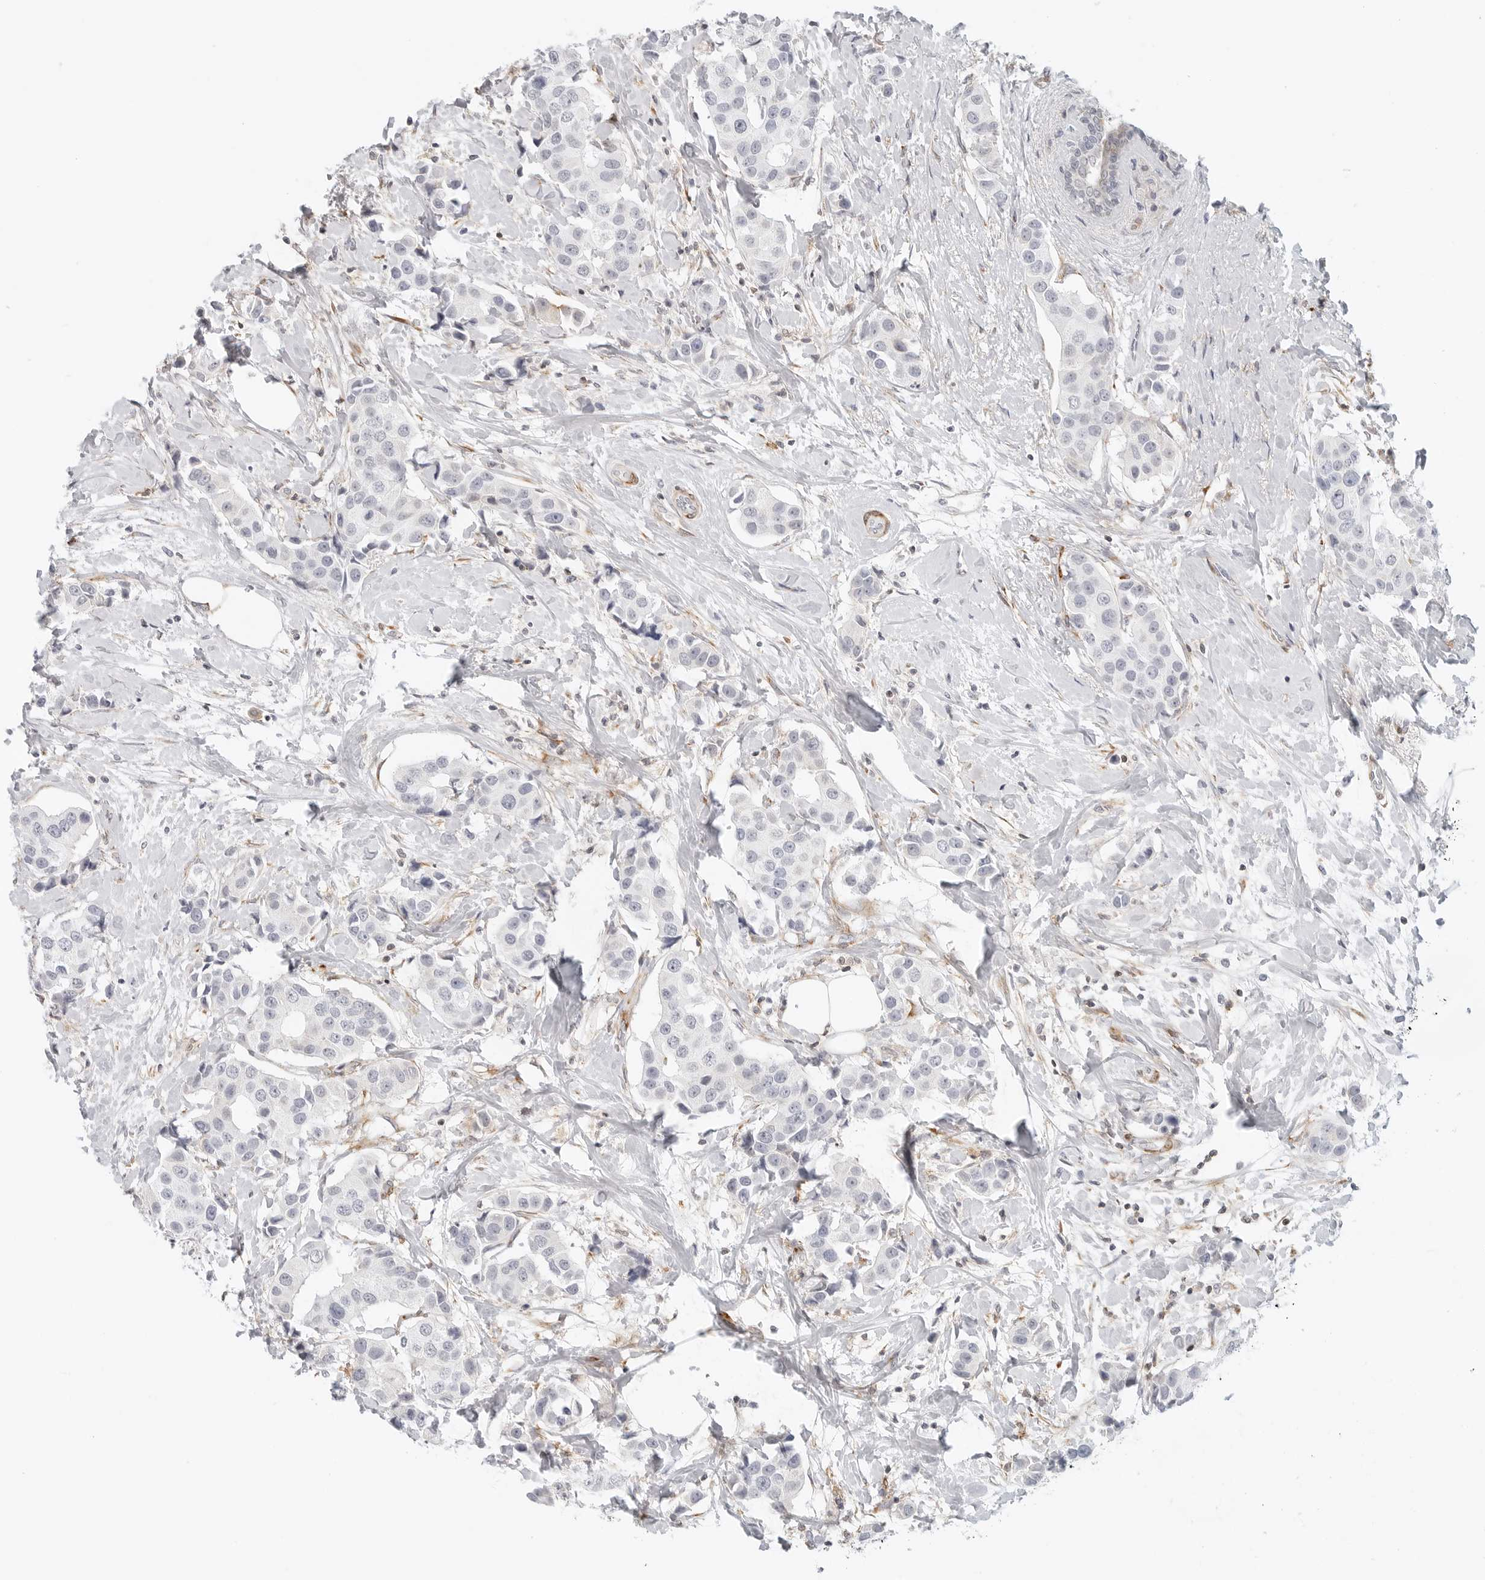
{"staining": {"intensity": "negative", "quantity": "none", "location": "none"}, "tissue": "breast cancer", "cell_type": "Tumor cells", "image_type": "cancer", "snomed": [{"axis": "morphology", "description": "Normal tissue, NOS"}, {"axis": "morphology", "description": "Duct carcinoma"}, {"axis": "topography", "description": "Breast"}], "caption": "Tumor cells show no significant protein expression in infiltrating ductal carcinoma (breast).", "gene": "C1QTNF1", "patient": {"sex": "female", "age": 39}}